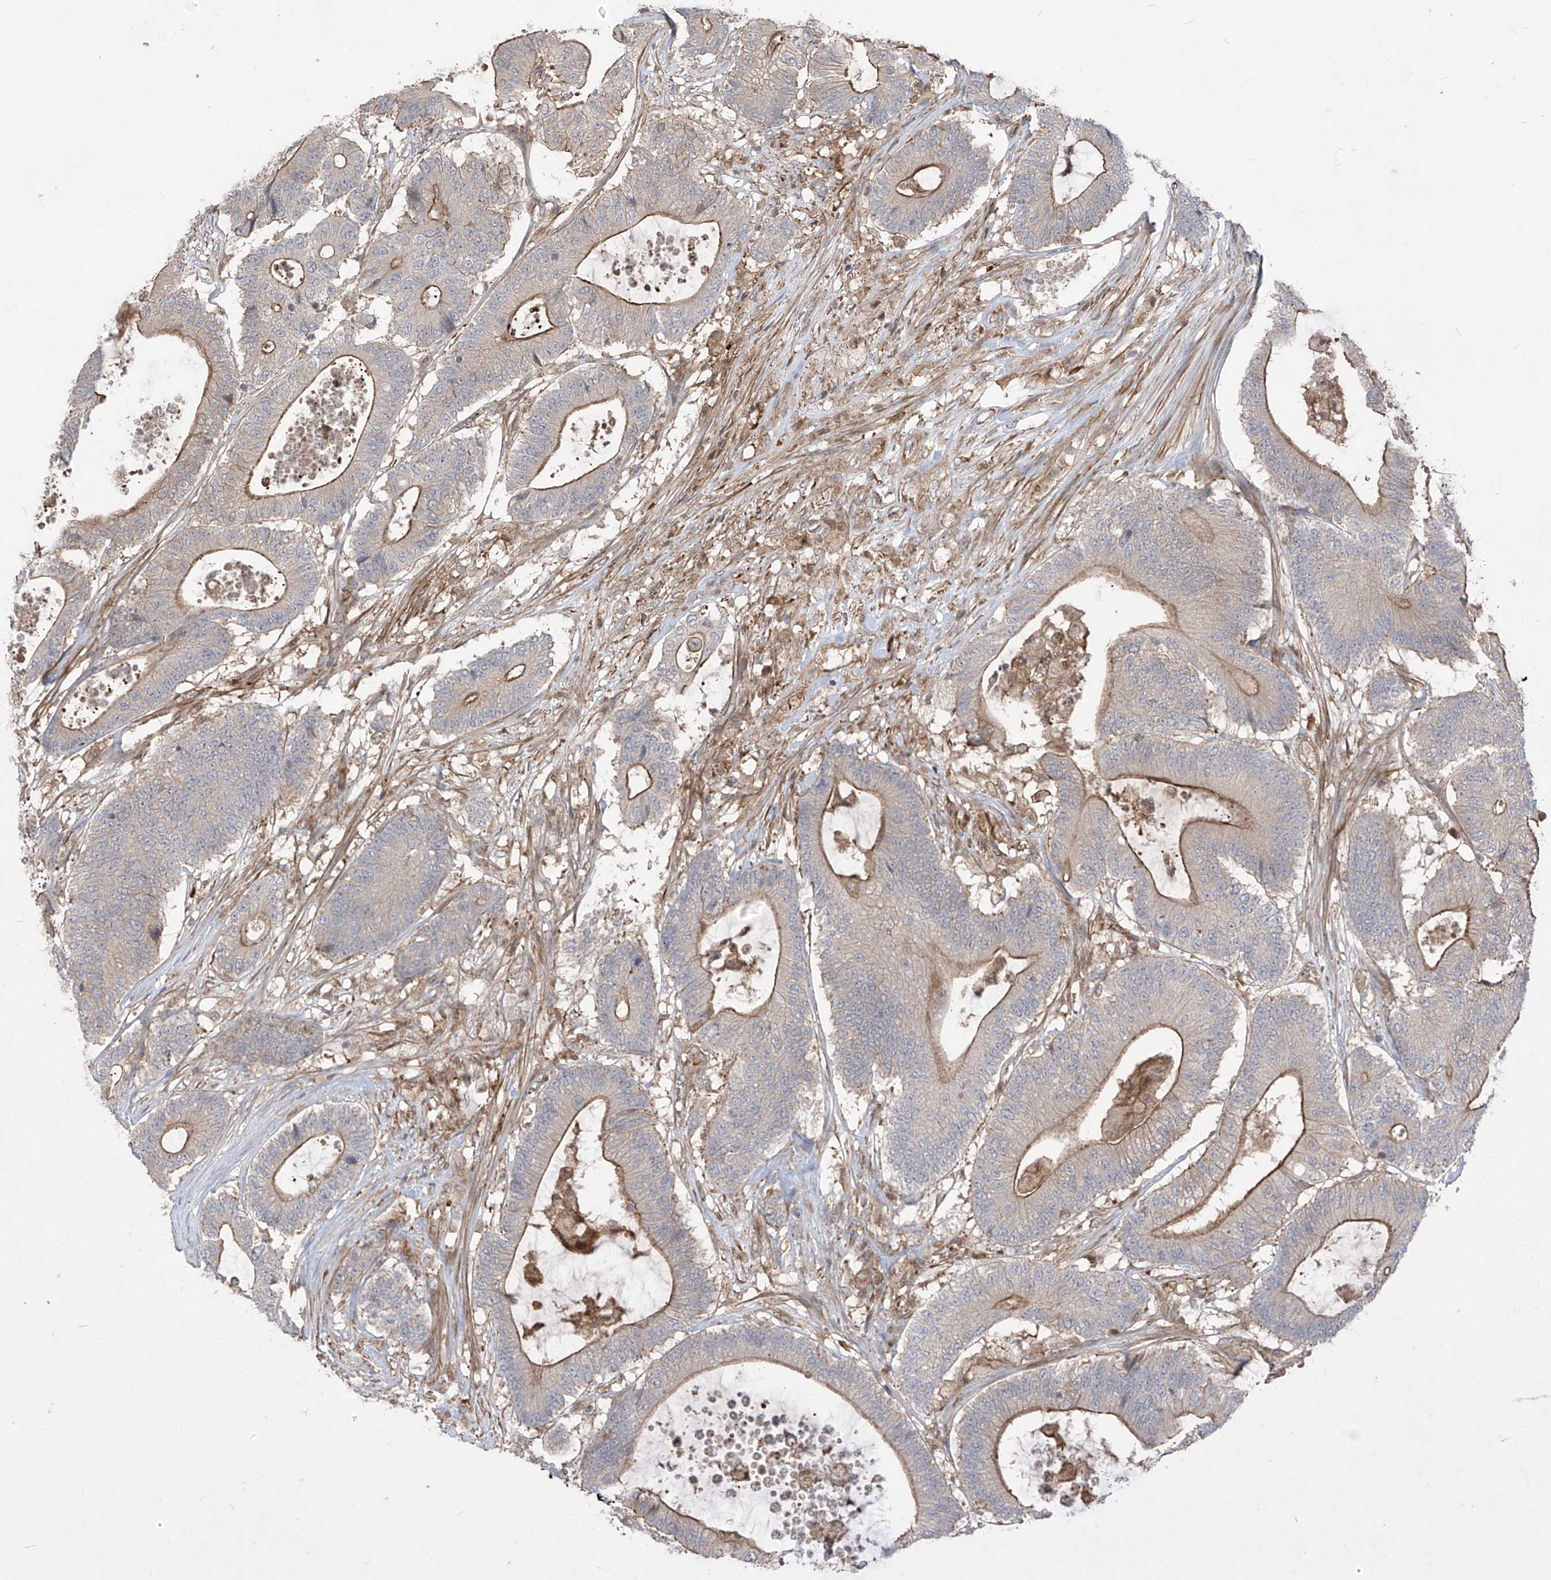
{"staining": {"intensity": "moderate", "quantity": "25%-75%", "location": "cytoplasmic/membranous"}, "tissue": "colorectal cancer", "cell_type": "Tumor cells", "image_type": "cancer", "snomed": [{"axis": "morphology", "description": "Adenocarcinoma, NOS"}, {"axis": "topography", "description": "Colon"}], "caption": "Brown immunohistochemical staining in human colorectal cancer reveals moderate cytoplasmic/membranous staining in approximately 25%-75% of tumor cells. (brown staining indicates protein expression, while blue staining denotes nuclei).", "gene": "TRMU", "patient": {"sex": "female", "age": 84}}